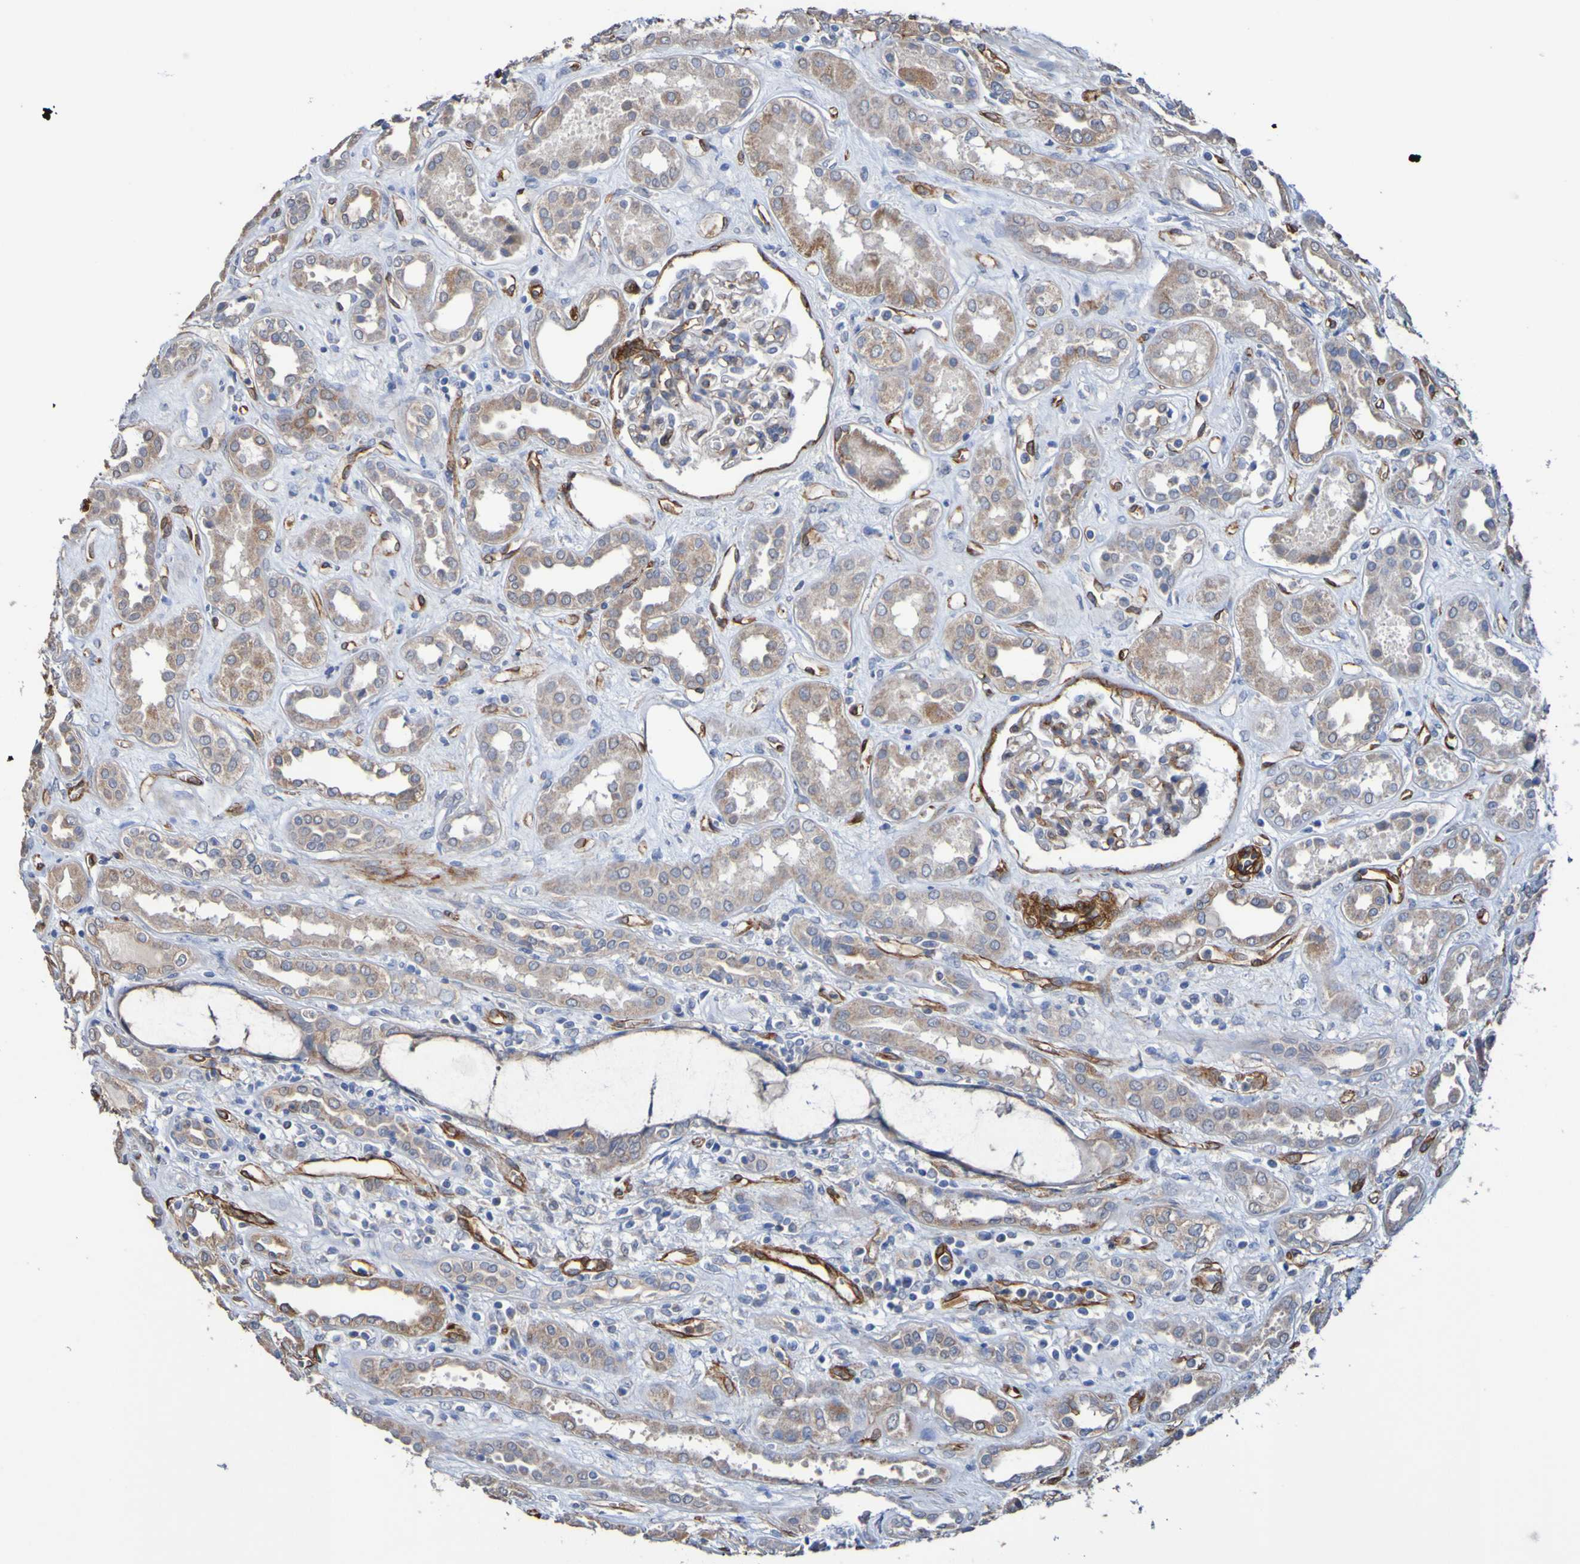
{"staining": {"intensity": "moderate", "quantity": "25%-75%", "location": "cytoplasmic/membranous"}, "tissue": "kidney", "cell_type": "Cells in glomeruli", "image_type": "normal", "snomed": [{"axis": "morphology", "description": "Normal tissue, NOS"}, {"axis": "topography", "description": "Kidney"}], "caption": "Kidney stained with a protein marker exhibits moderate staining in cells in glomeruli.", "gene": "ELMOD3", "patient": {"sex": "male", "age": 59}}